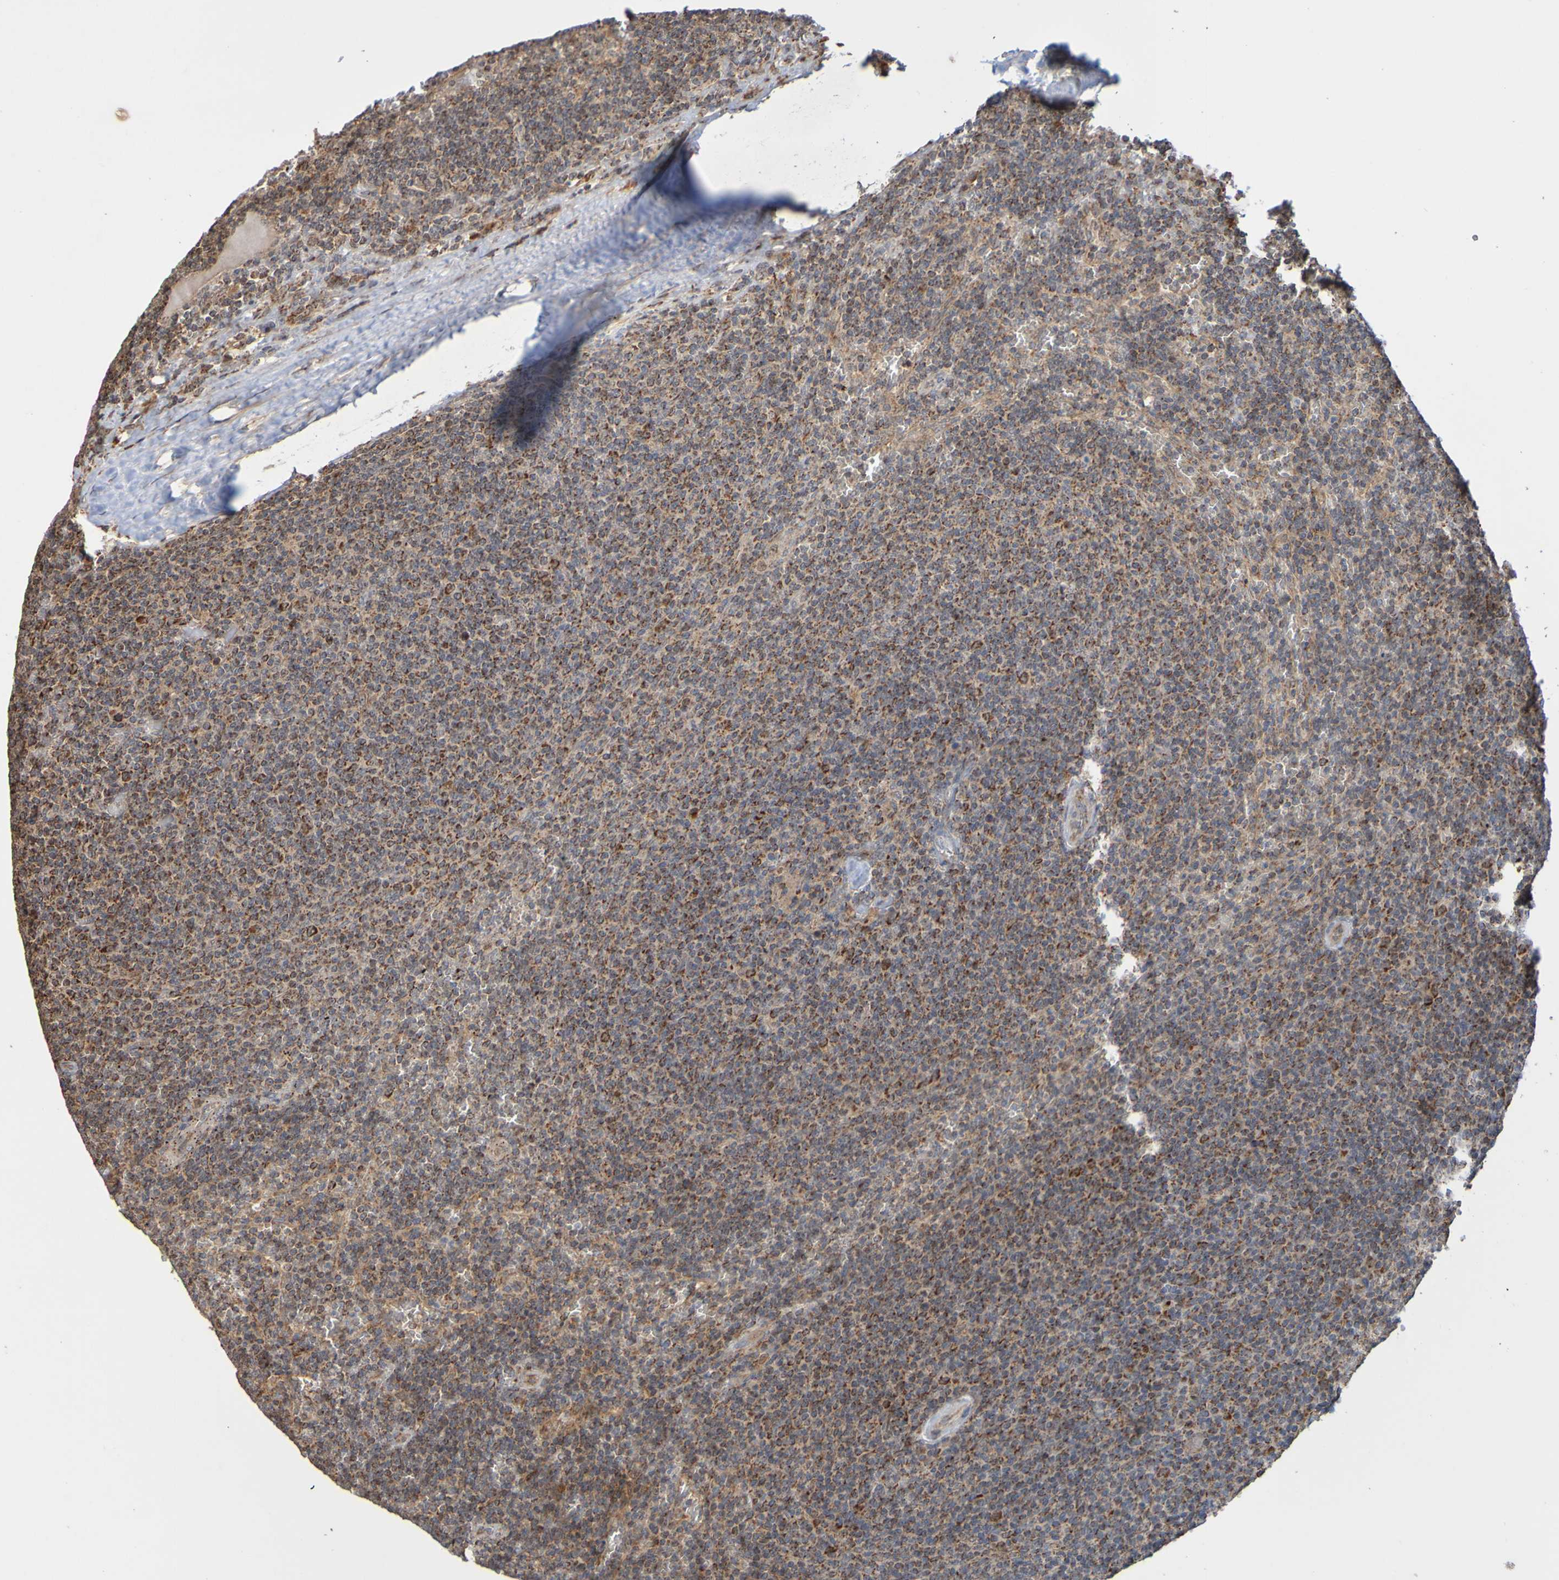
{"staining": {"intensity": "strong", "quantity": ">75%", "location": "cytoplasmic/membranous"}, "tissue": "lymphoma", "cell_type": "Tumor cells", "image_type": "cancer", "snomed": [{"axis": "morphology", "description": "Malignant lymphoma, non-Hodgkin's type, Low grade"}, {"axis": "topography", "description": "Spleen"}], "caption": "Tumor cells demonstrate strong cytoplasmic/membranous positivity in about >75% of cells in low-grade malignant lymphoma, non-Hodgkin's type. (Brightfield microscopy of DAB IHC at high magnification).", "gene": "TMBIM1", "patient": {"sex": "female", "age": 50}}